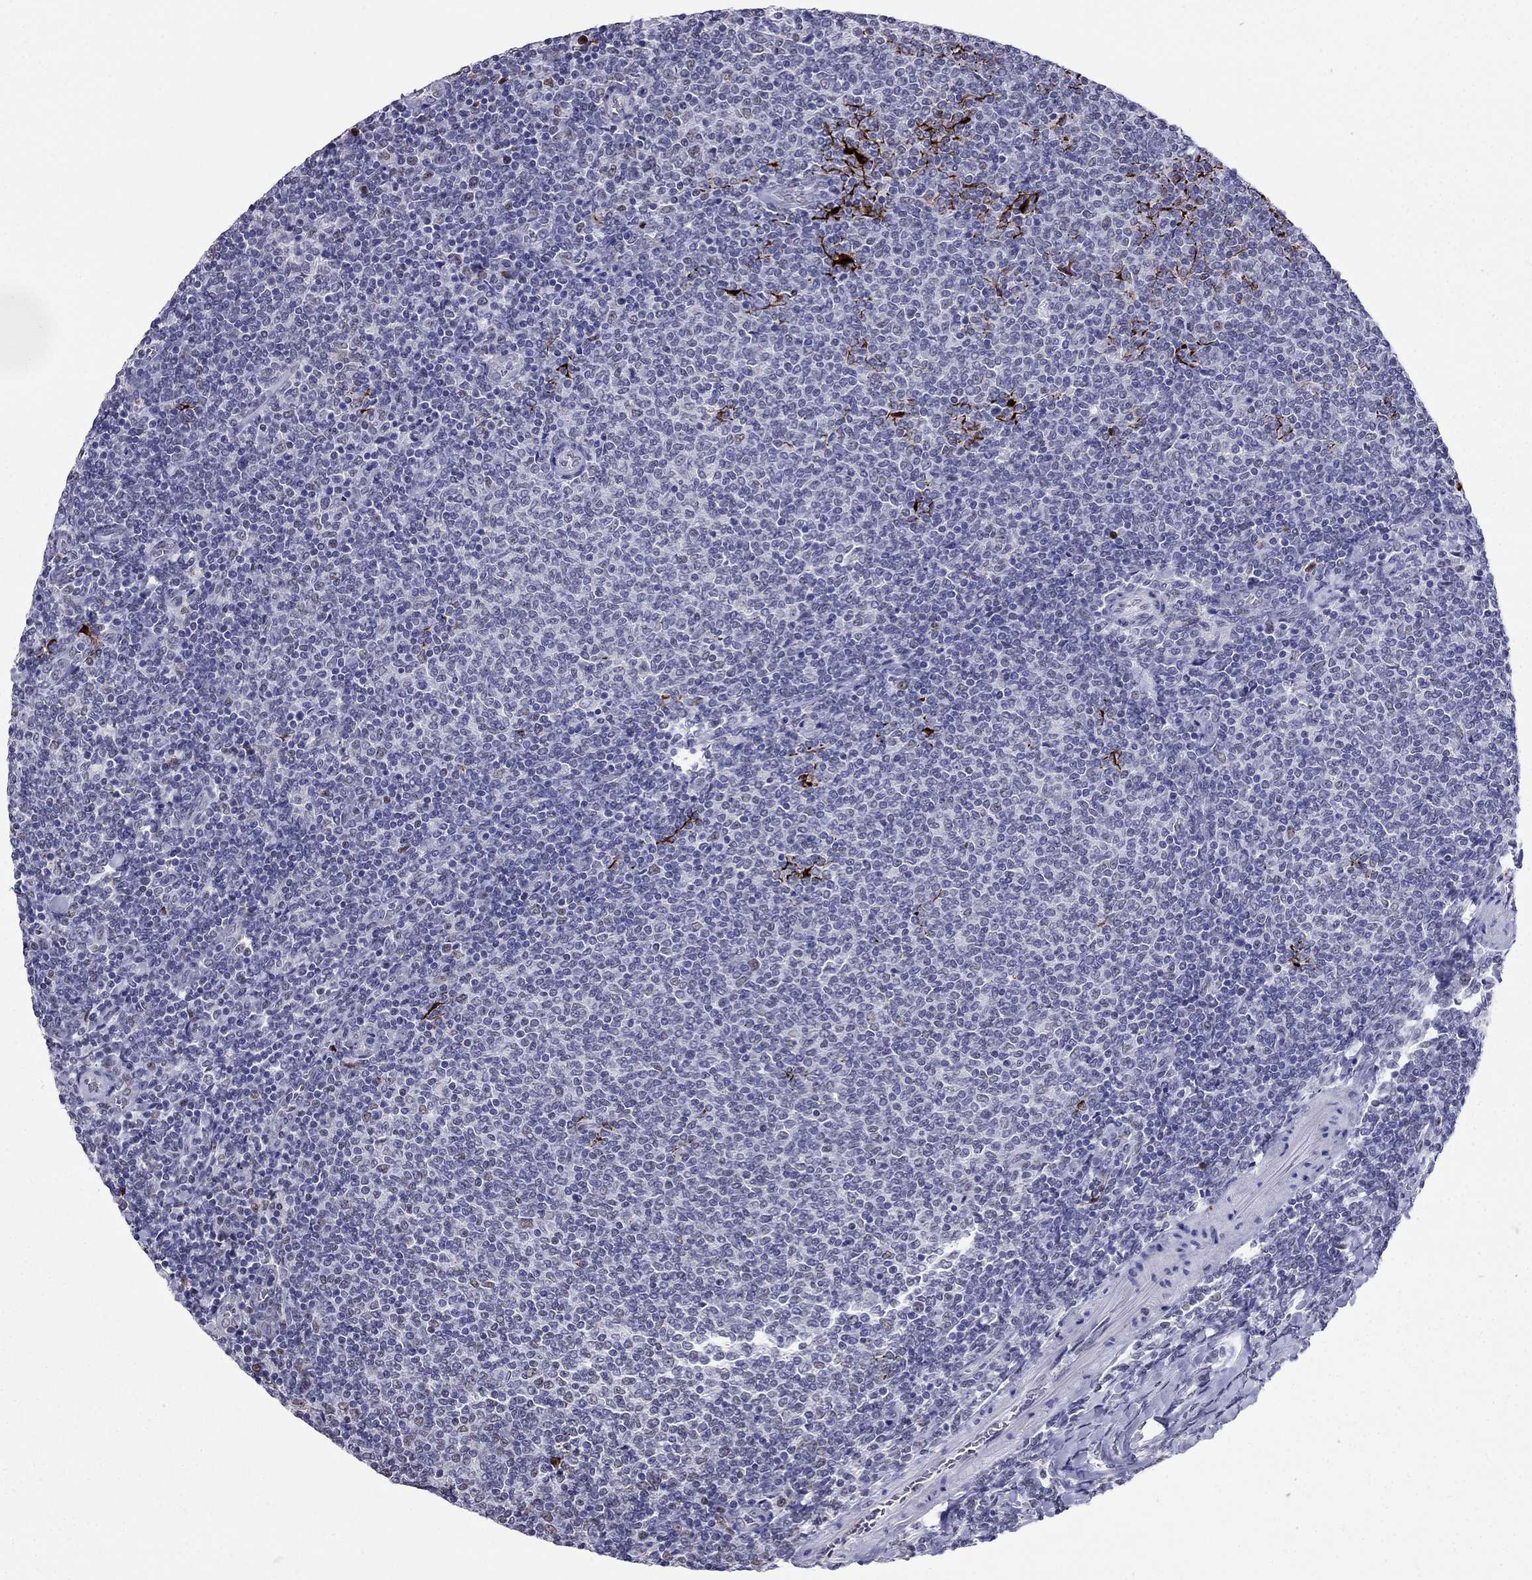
{"staining": {"intensity": "negative", "quantity": "none", "location": "none"}, "tissue": "lymphoma", "cell_type": "Tumor cells", "image_type": "cancer", "snomed": [{"axis": "morphology", "description": "Malignant lymphoma, non-Hodgkin's type, Low grade"}, {"axis": "topography", "description": "Lymph node"}], "caption": "High magnification brightfield microscopy of low-grade malignant lymphoma, non-Hodgkin's type stained with DAB (3,3'-diaminobenzidine) (brown) and counterstained with hematoxylin (blue): tumor cells show no significant positivity.", "gene": "PPM1G", "patient": {"sex": "male", "age": 52}}